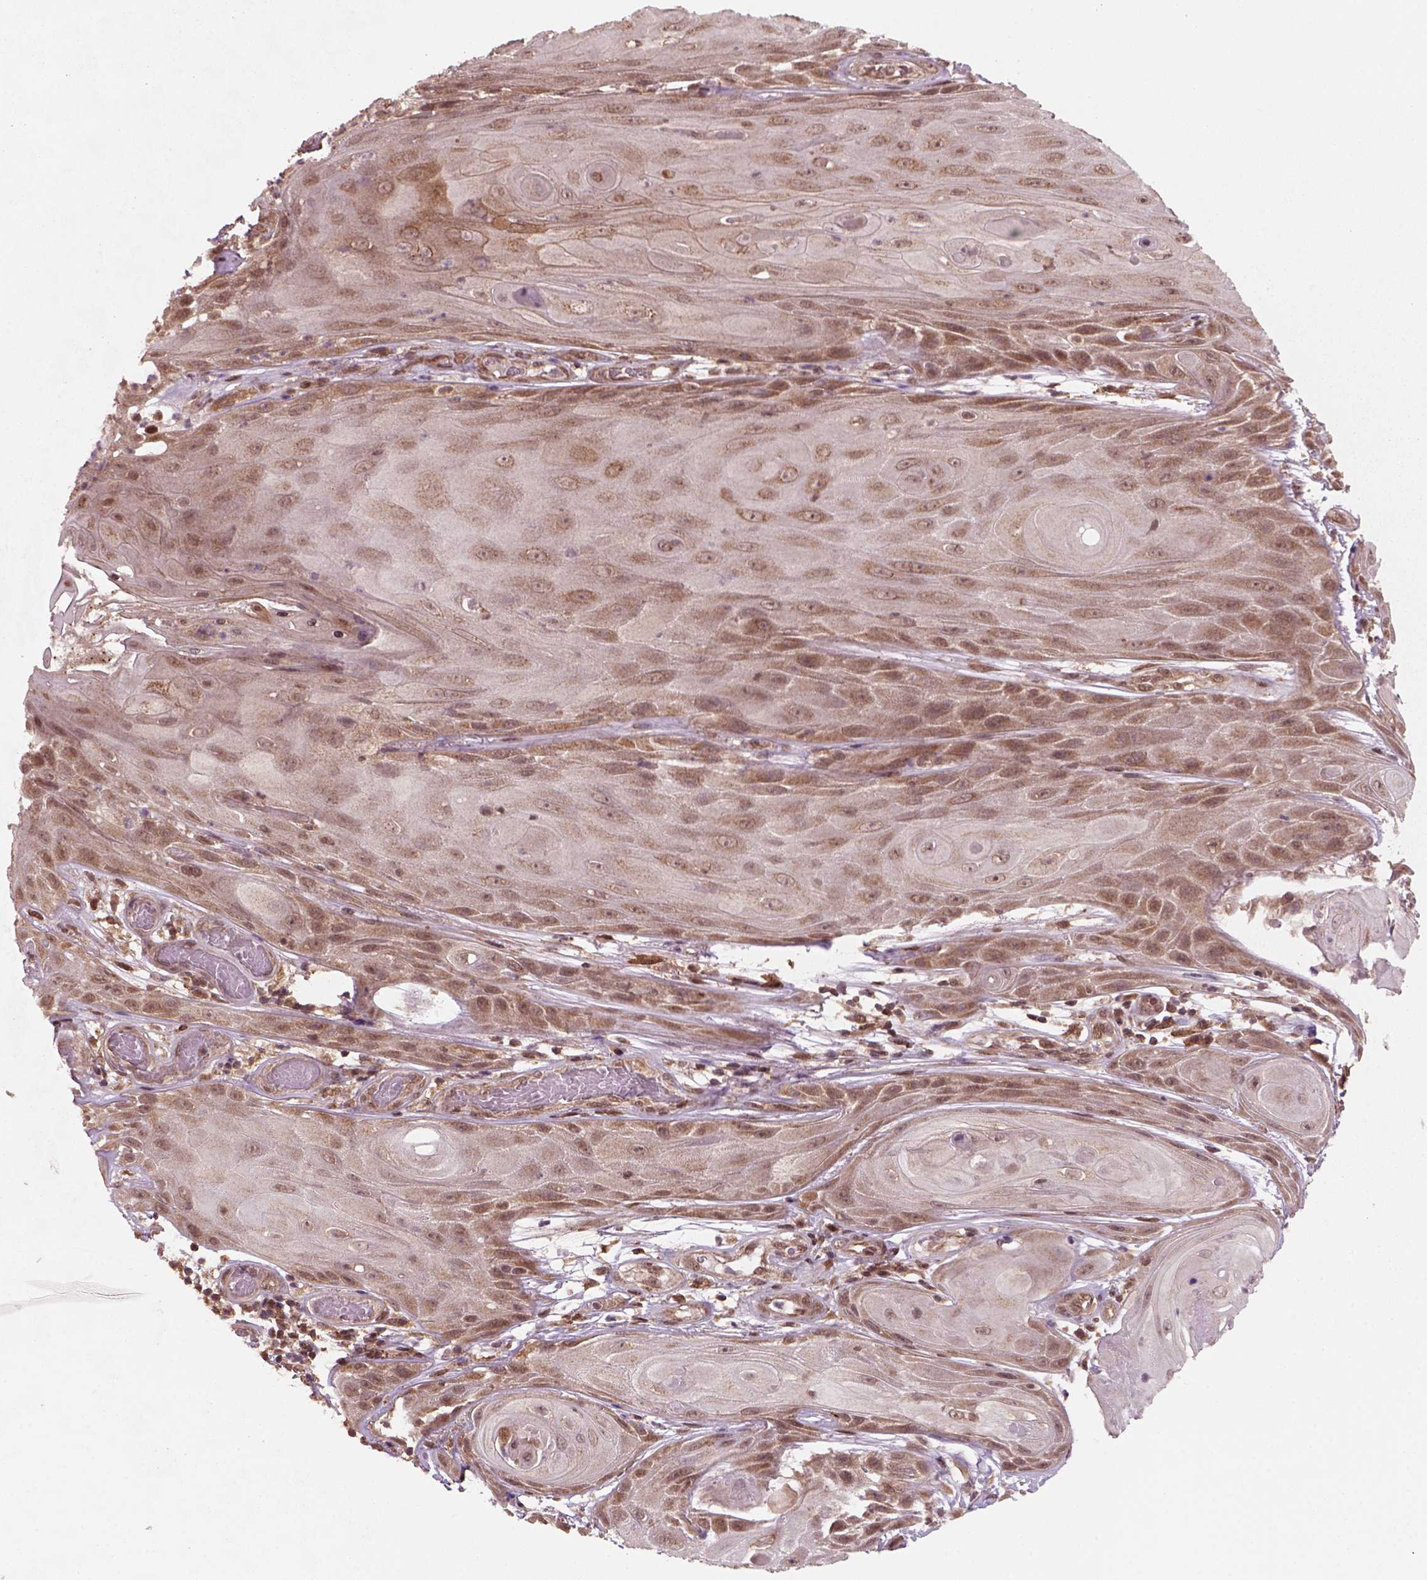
{"staining": {"intensity": "moderate", "quantity": "25%-75%", "location": "cytoplasmic/membranous"}, "tissue": "skin cancer", "cell_type": "Tumor cells", "image_type": "cancer", "snomed": [{"axis": "morphology", "description": "Squamous cell carcinoma, NOS"}, {"axis": "topography", "description": "Skin"}], "caption": "Skin squamous cell carcinoma stained with IHC displays moderate cytoplasmic/membranous staining in approximately 25%-75% of tumor cells.", "gene": "NUDT9", "patient": {"sex": "male", "age": 62}}